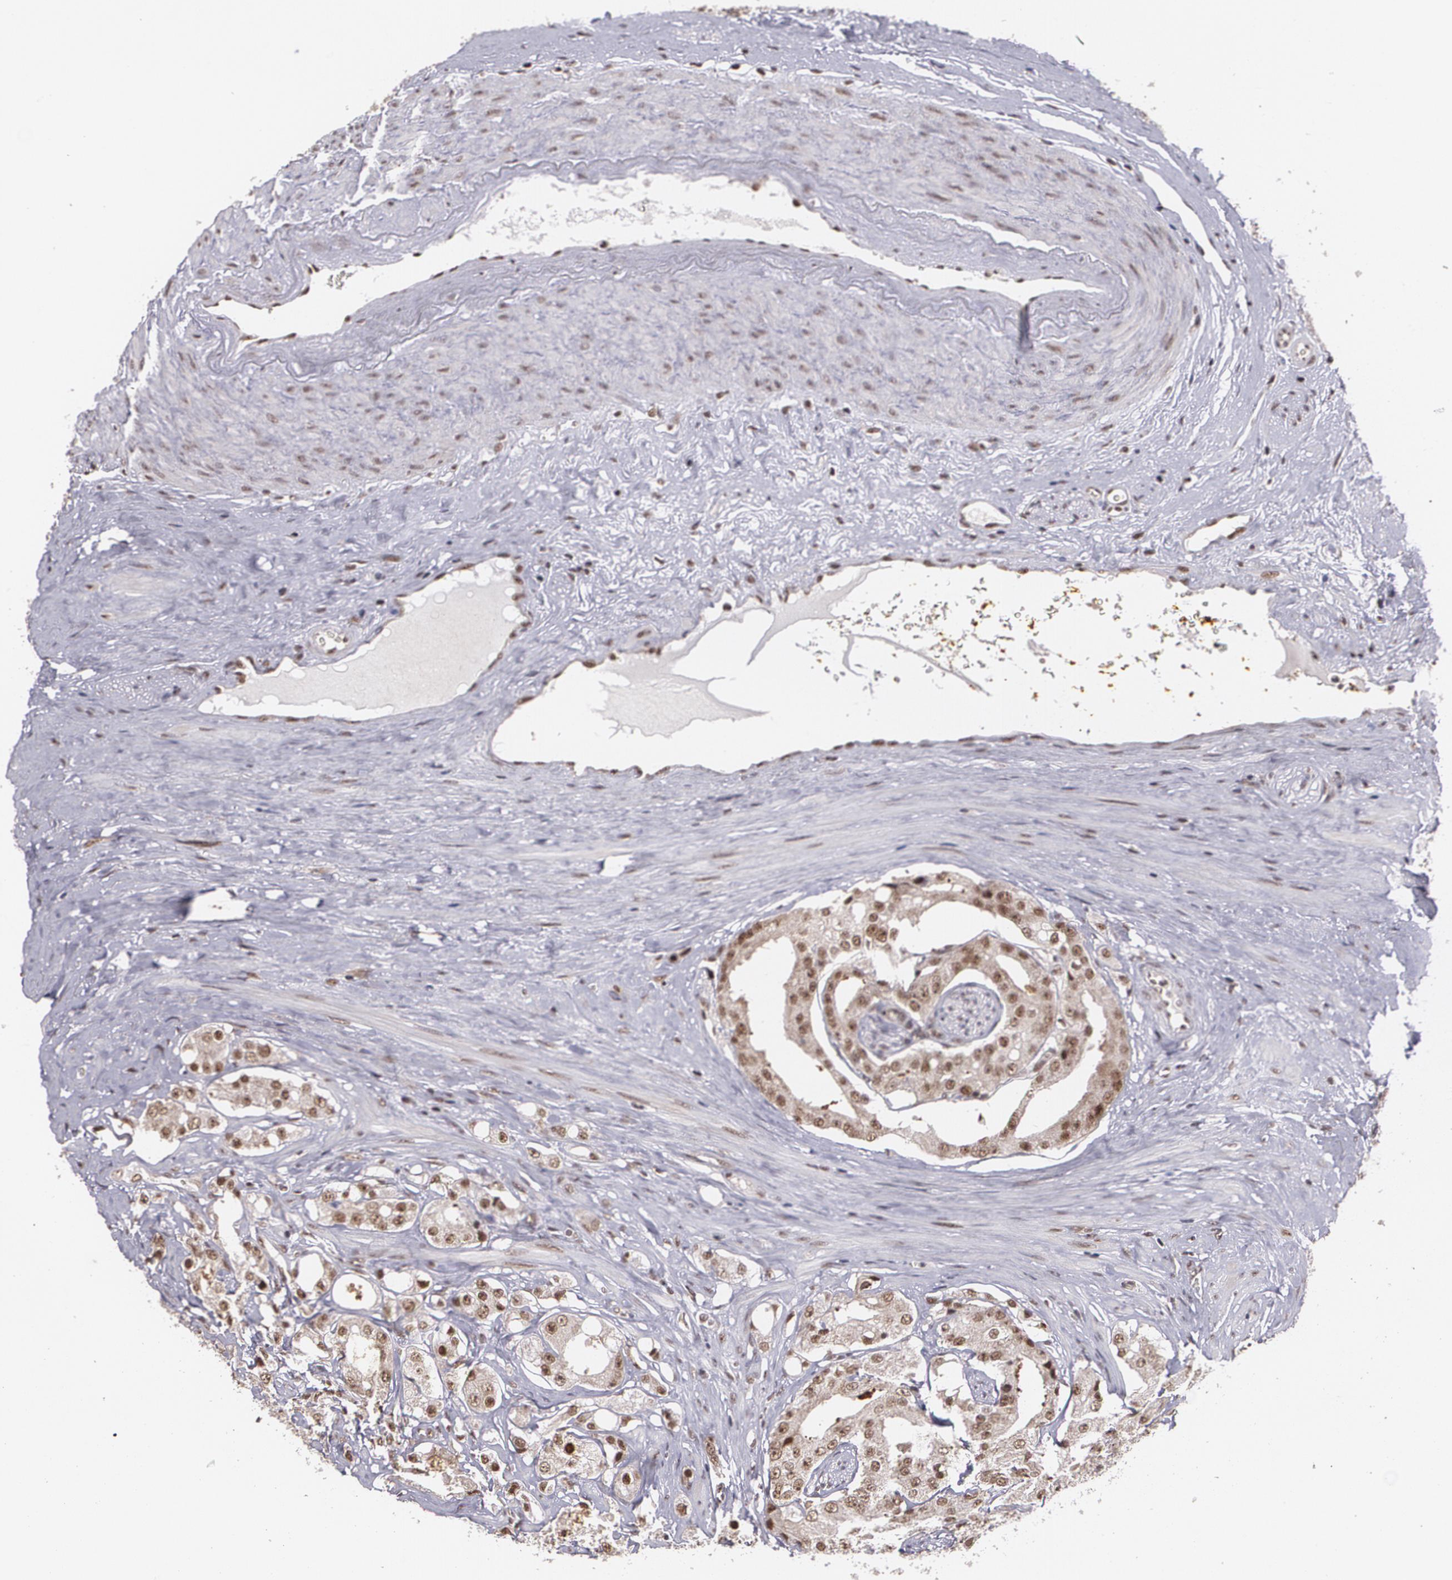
{"staining": {"intensity": "strong", "quantity": ">75%", "location": "cytoplasmic/membranous,nuclear"}, "tissue": "prostate cancer", "cell_type": "Tumor cells", "image_type": "cancer", "snomed": [{"axis": "morphology", "description": "Adenocarcinoma, High grade"}, {"axis": "topography", "description": "Prostate"}], "caption": "Adenocarcinoma (high-grade) (prostate) tissue demonstrates strong cytoplasmic/membranous and nuclear positivity in approximately >75% of tumor cells, visualized by immunohistochemistry.", "gene": "C6orf15", "patient": {"sex": "male", "age": 68}}